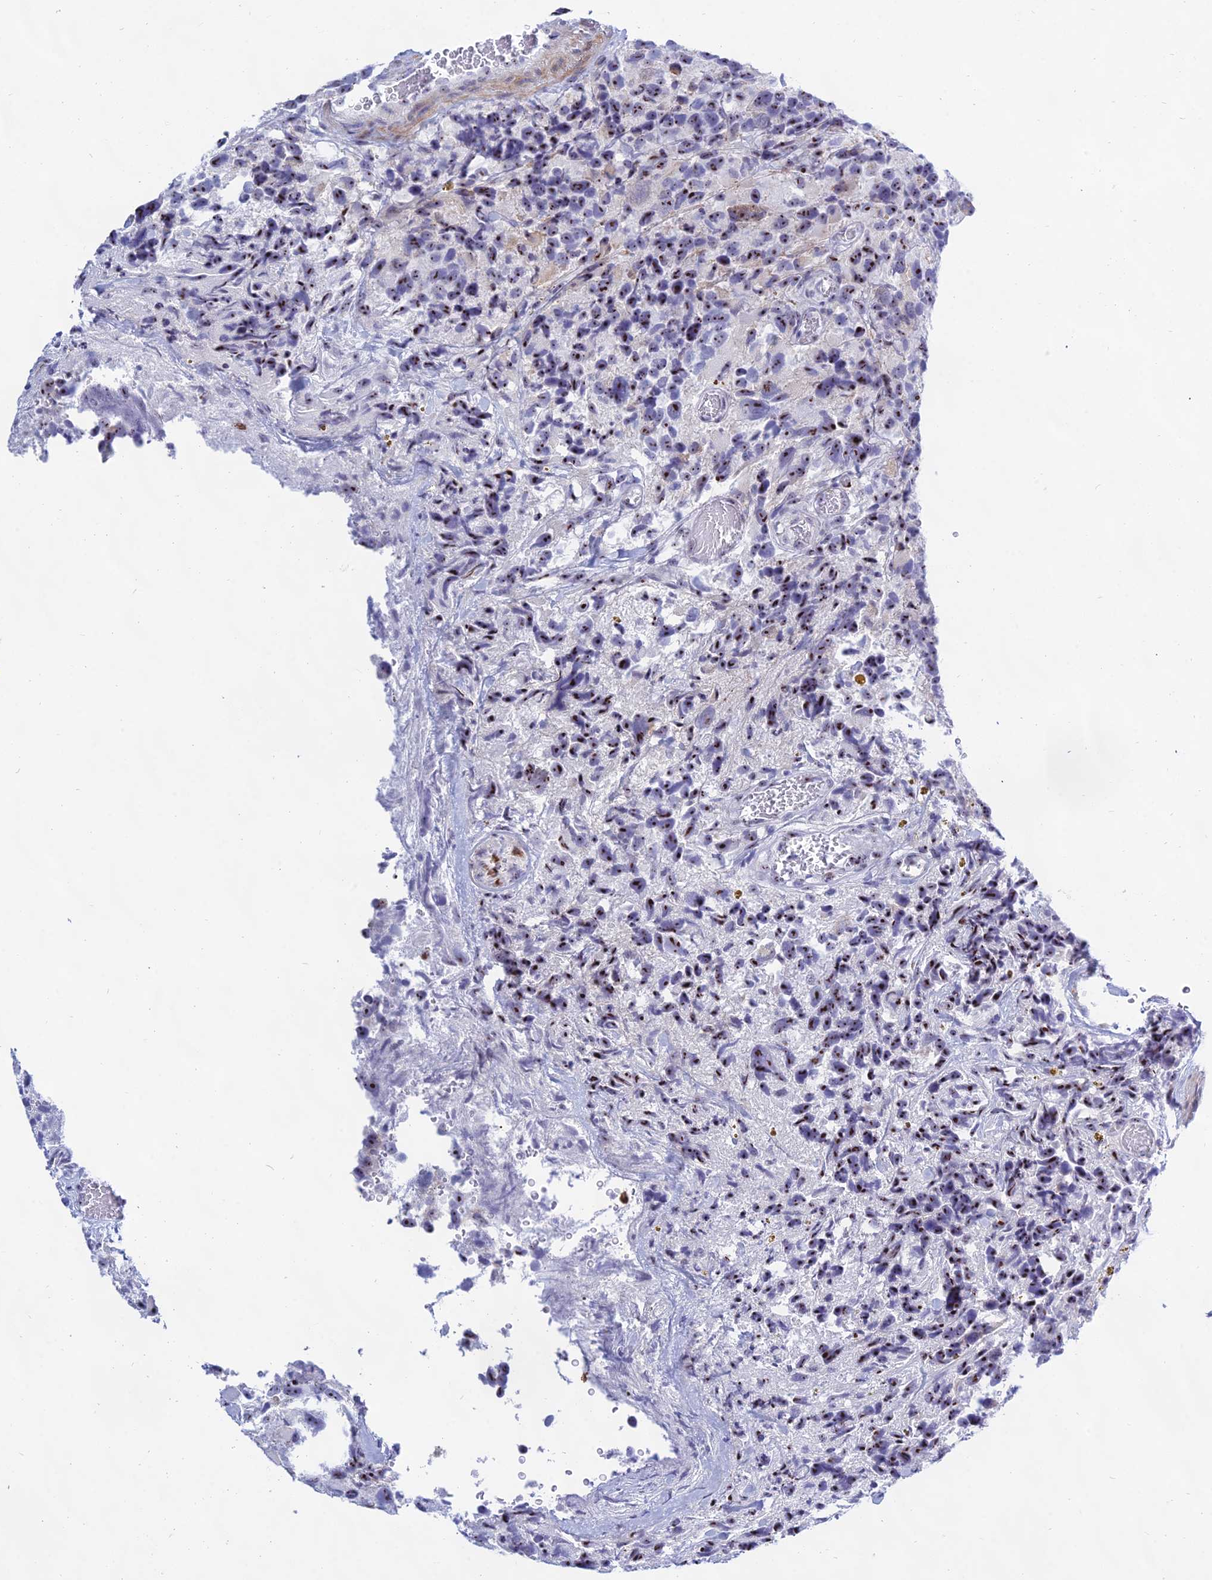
{"staining": {"intensity": "strong", "quantity": "25%-75%", "location": "nuclear"}, "tissue": "glioma", "cell_type": "Tumor cells", "image_type": "cancer", "snomed": [{"axis": "morphology", "description": "Glioma, malignant, High grade"}, {"axis": "topography", "description": "Brain"}], "caption": "High-power microscopy captured an immunohistochemistry (IHC) photomicrograph of malignant glioma (high-grade), revealing strong nuclear expression in approximately 25%-75% of tumor cells.", "gene": "KRR1", "patient": {"sex": "male", "age": 69}}